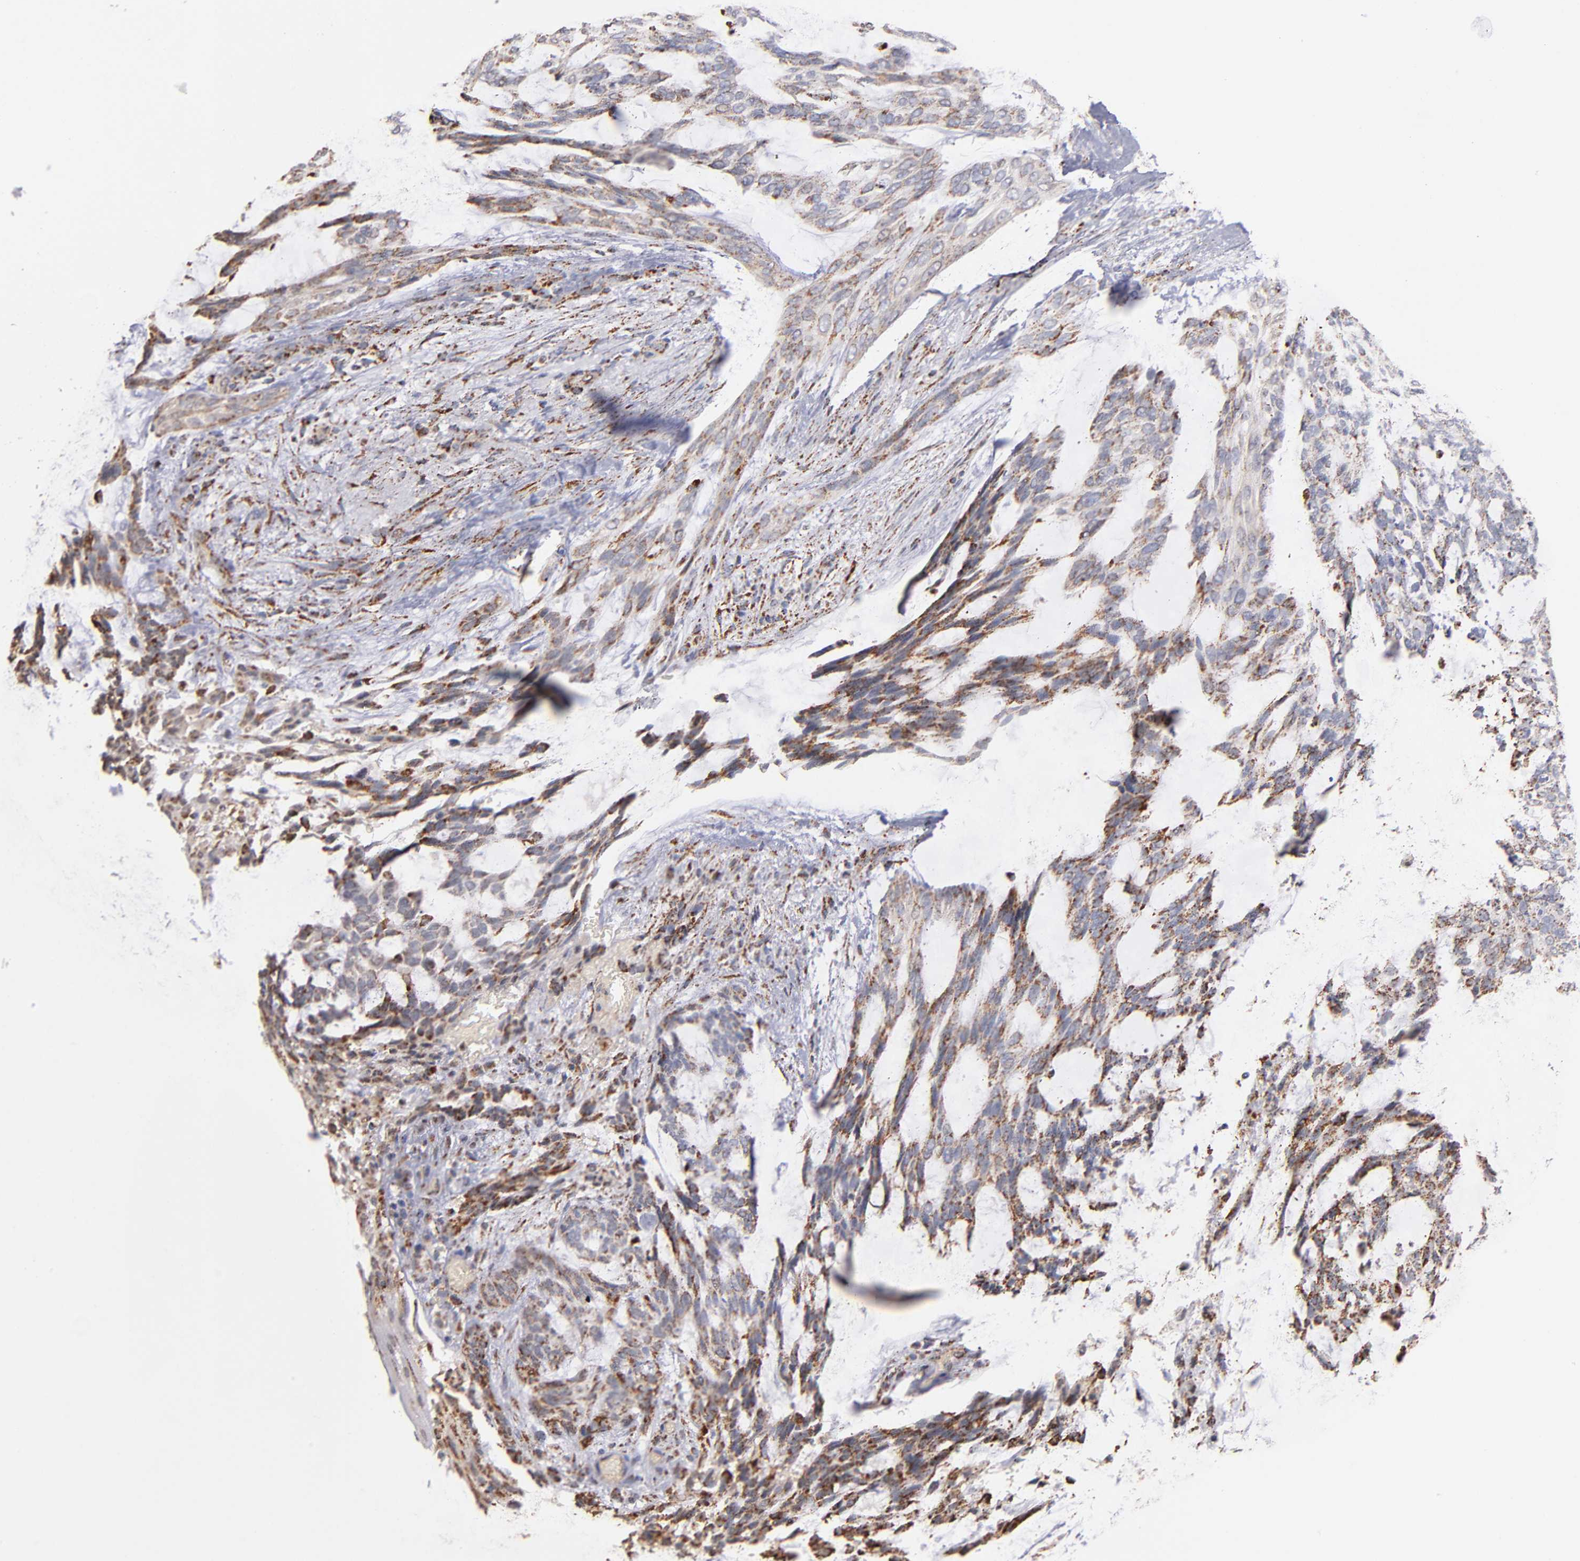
{"staining": {"intensity": "weak", "quantity": ">75%", "location": "cytoplasmic/membranous"}, "tissue": "skin cancer", "cell_type": "Tumor cells", "image_type": "cancer", "snomed": [{"axis": "morphology", "description": "Normal tissue, NOS"}, {"axis": "morphology", "description": "Basal cell carcinoma"}, {"axis": "topography", "description": "Skin"}], "caption": "Skin cancer tissue shows weak cytoplasmic/membranous positivity in approximately >75% of tumor cells, visualized by immunohistochemistry. The staining was performed using DAB (3,3'-diaminobenzidine) to visualize the protein expression in brown, while the nuclei were stained in blue with hematoxylin (Magnification: 20x).", "gene": "DLST", "patient": {"sex": "female", "age": 71}}